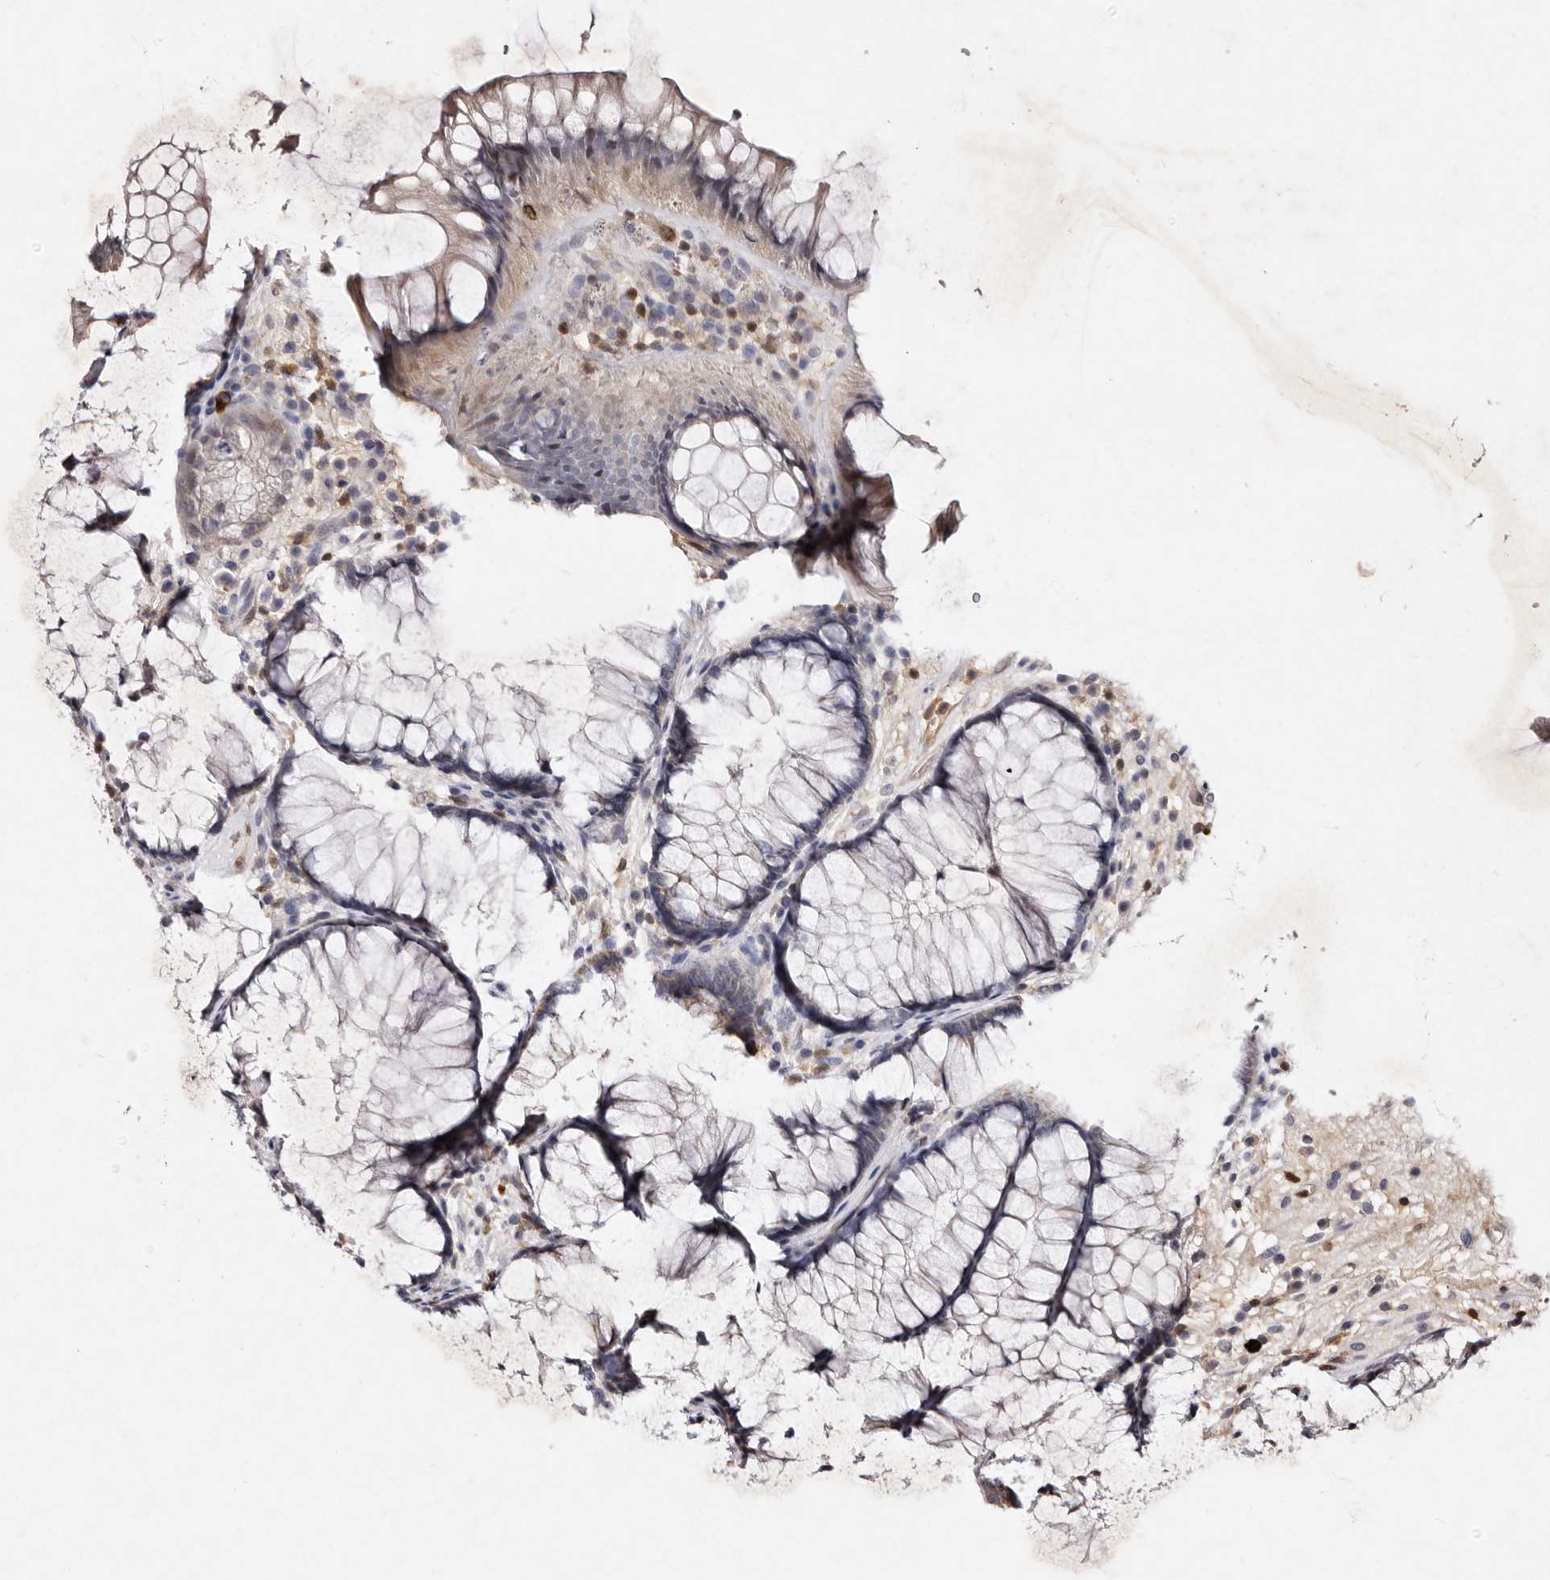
{"staining": {"intensity": "moderate", "quantity": "25%-75%", "location": "cytoplasmic/membranous"}, "tissue": "rectum", "cell_type": "Glandular cells", "image_type": "normal", "snomed": [{"axis": "morphology", "description": "Normal tissue, NOS"}, {"axis": "topography", "description": "Rectum"}], "caption": "Glandular cells exhibit medium levels of moderate cytoplasmic/membranous expression in about 25%-75% of cells in benign rectum.", "gene": "GIMAP4", "patient": {"sex": "male", "age": 51}}